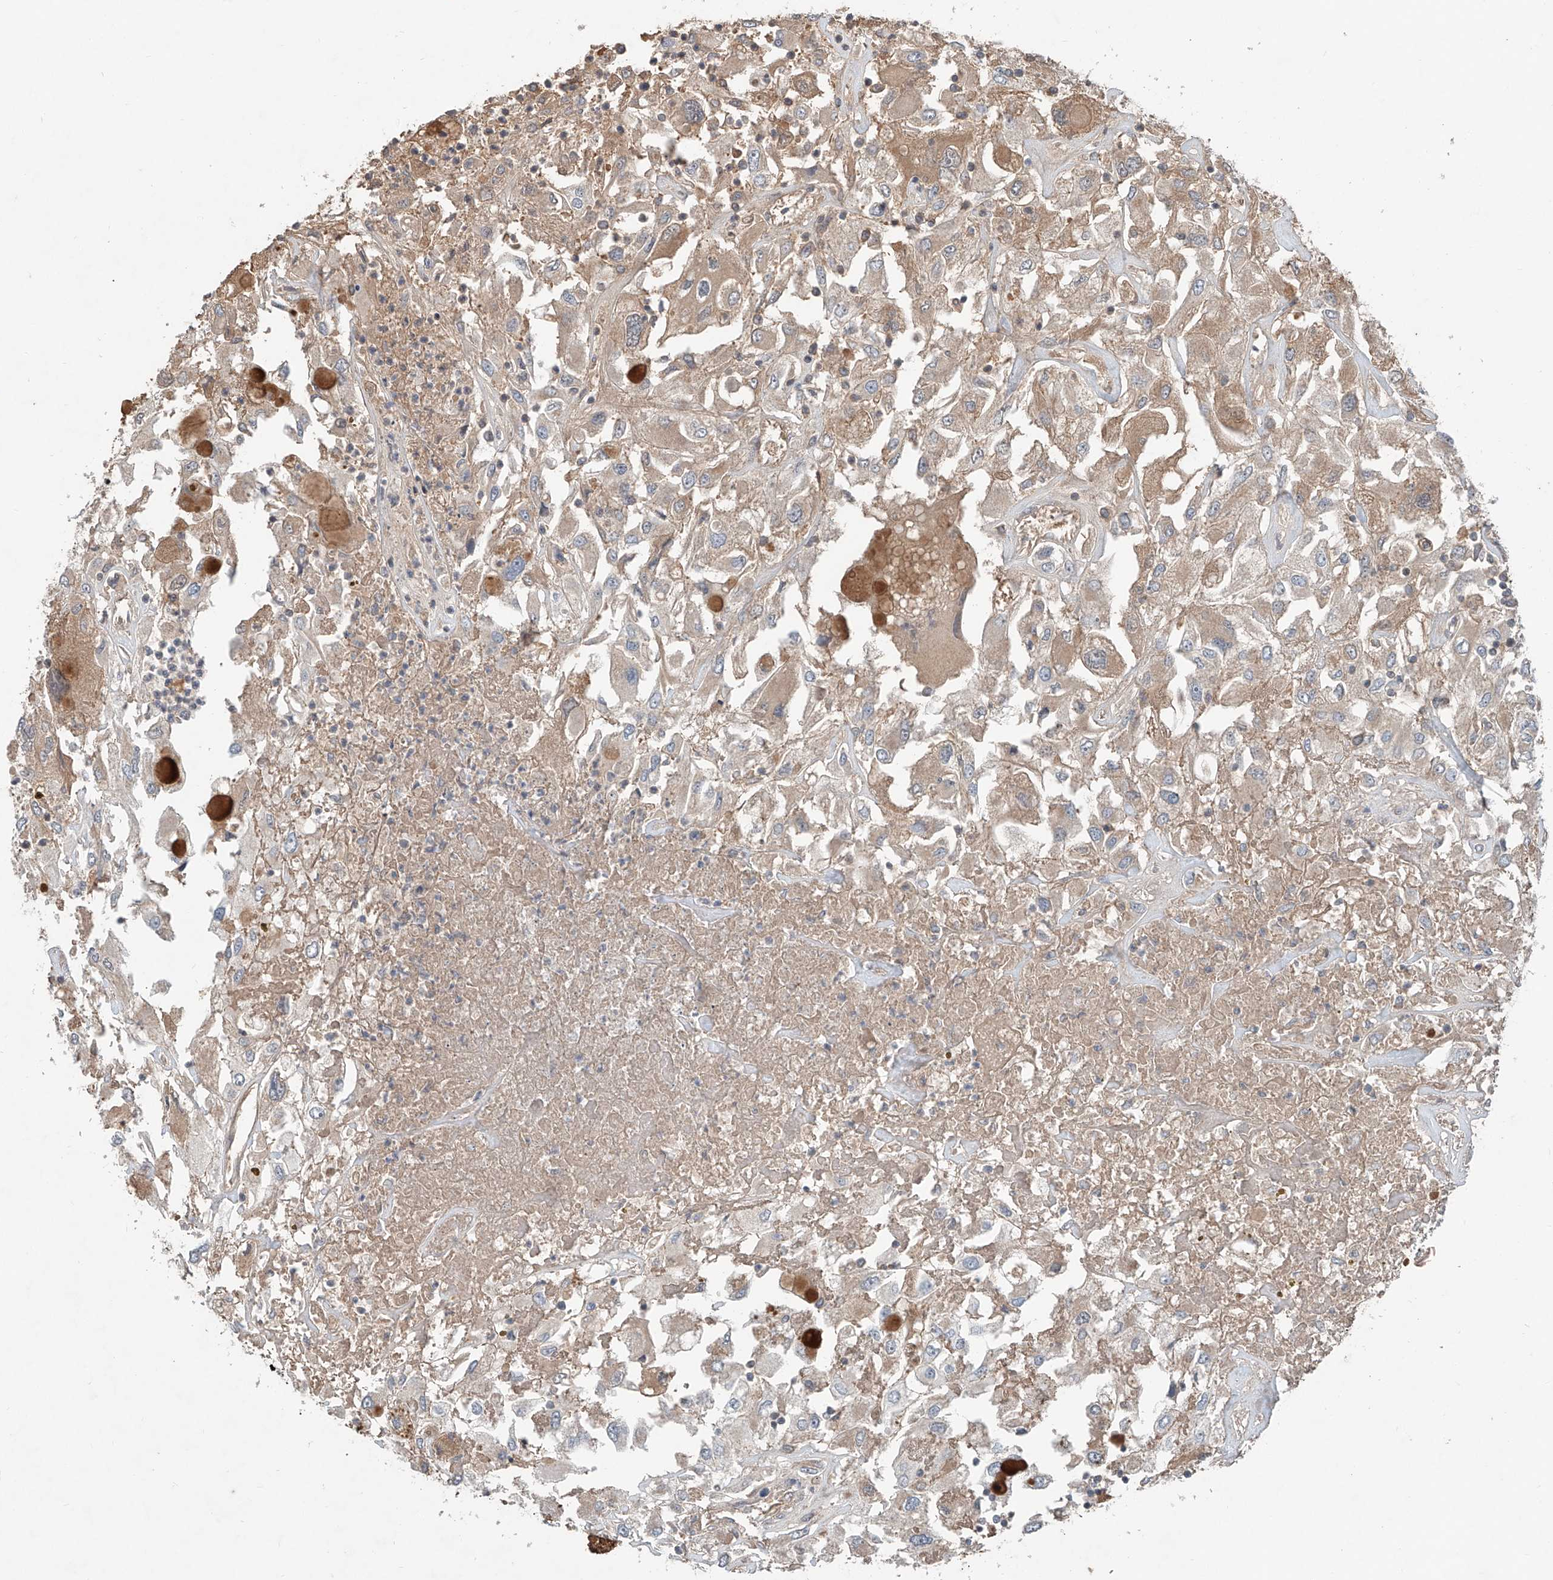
{"staining": {"intensity": "weak", "quantity": ">75%", "location": "cytoplasmic/membranous"}, "tissue": "renal cancer", "cell_type": "Tumor cells", "image_type": "cancer", "snomed": [{"axis": "morphology", "description": "Adenocarcinoma, NOS"}, {"axis": "topography", "description": "Kidney"}], "caption": "Human renal adenocarcinoma stained with a brown dye shows weak cytoplasmic/membranous positive staining in about >75% of tumor cells.", "gene": "ADAM23", "patient": {"sex": "female", "age": 52}}